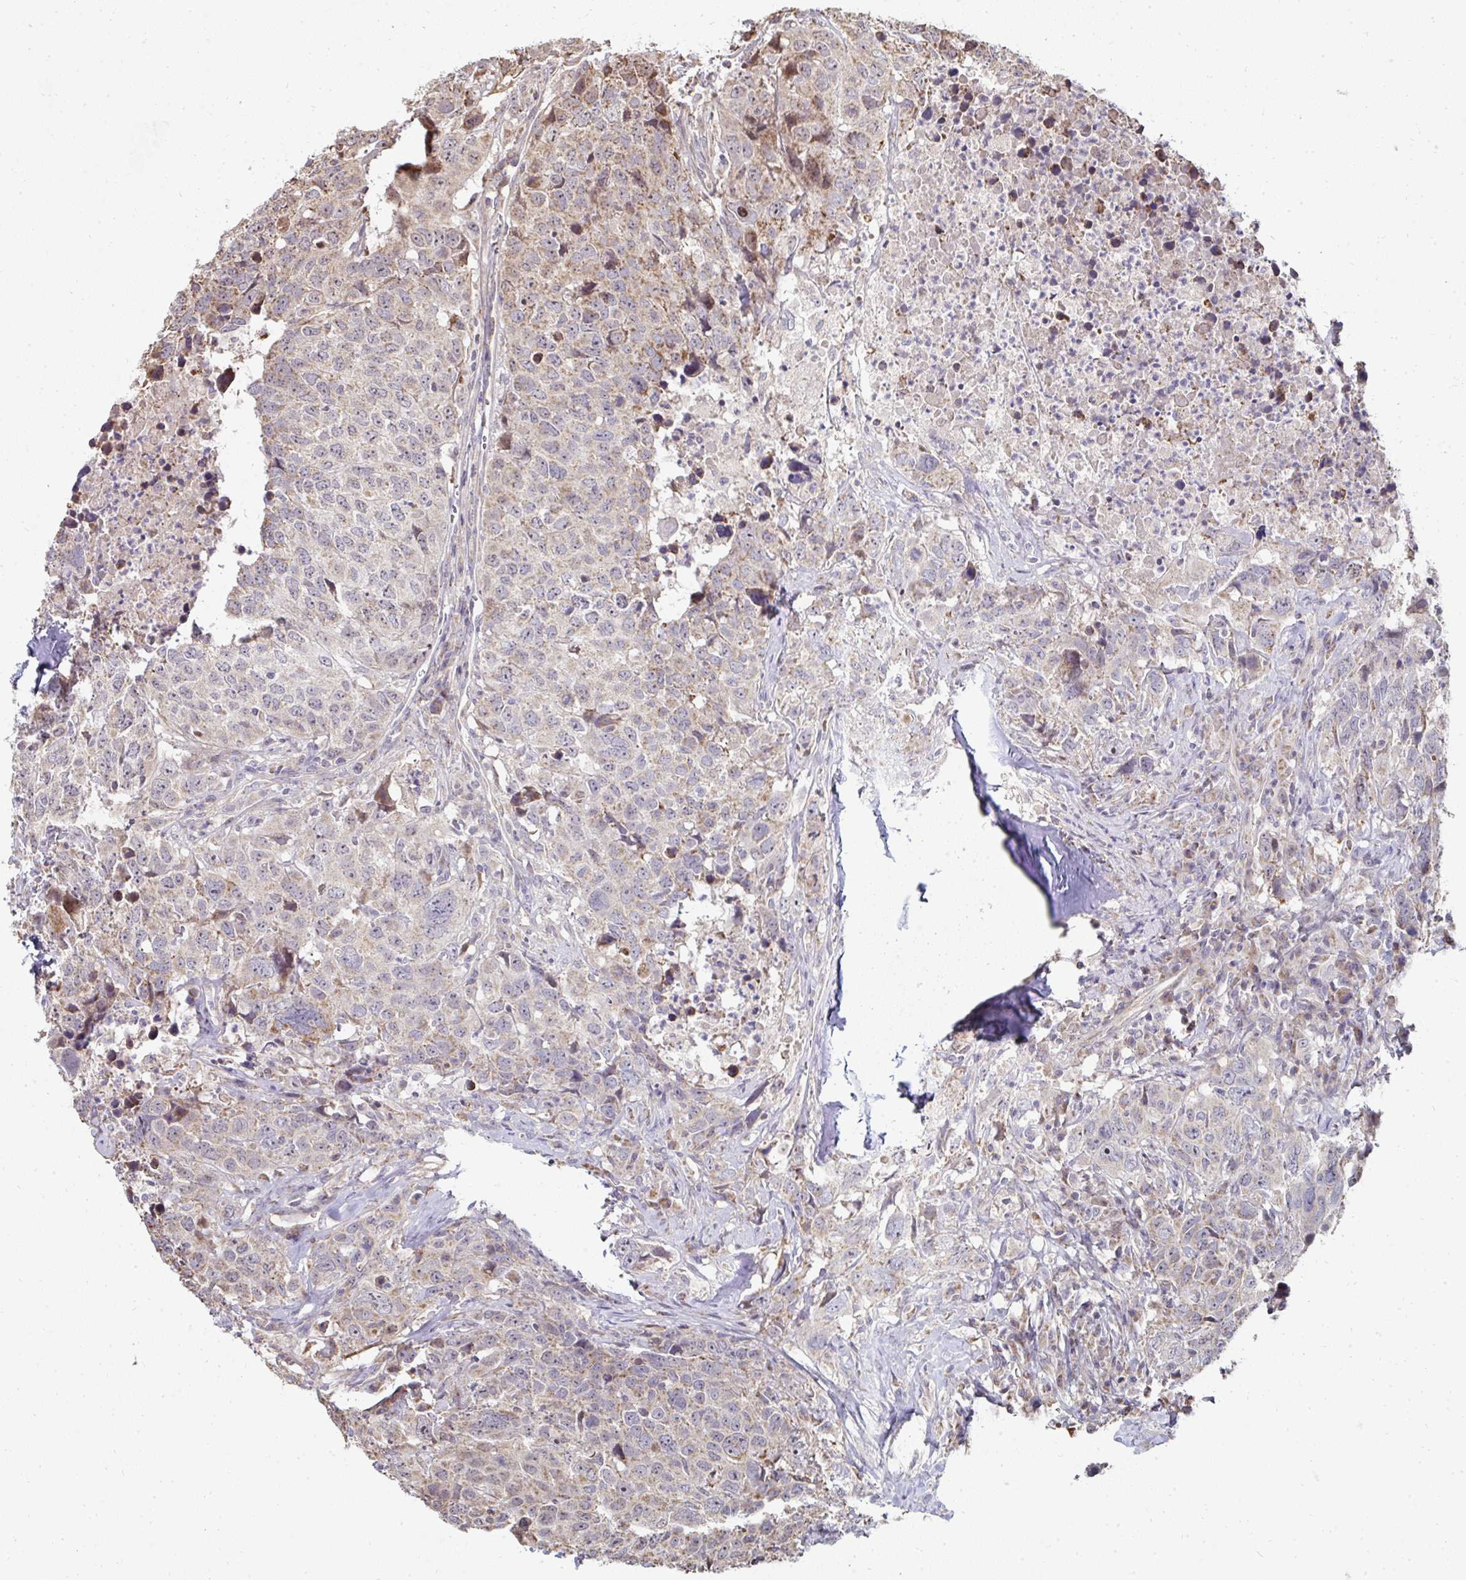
{"staining": {"intensity": "moderate", "quantity": "<25%", "location": "cytoplasmic/membranous"}, "tissue": "head and neck cancer", "cell_type": "Tumor cells", "image_type": "cancer", "snomed": [{"axis": "morphology", "description": "Normal tissue, NOS"}, {"axis": "morphology", "description": "Squamous cell carcinoma, NOS"}, {"axis": "topography", "description": "Skeletal muscle"}, {"axis": "topography", "description": "Vascular tissue"}, {"axis": "topography", "description": "Peripheral nerve tissue"}, {"axis": "topography", "description": "Head-Neck"}], "caption": "Protein expression analysis of human head and neck squamous cell carcinoma reveals moderate cytoplasmic/membranous positivity in approximately <25% of tumor cells.", "gene": "AGTPBP1", "patient": {"sex": "male", "age": 66}}